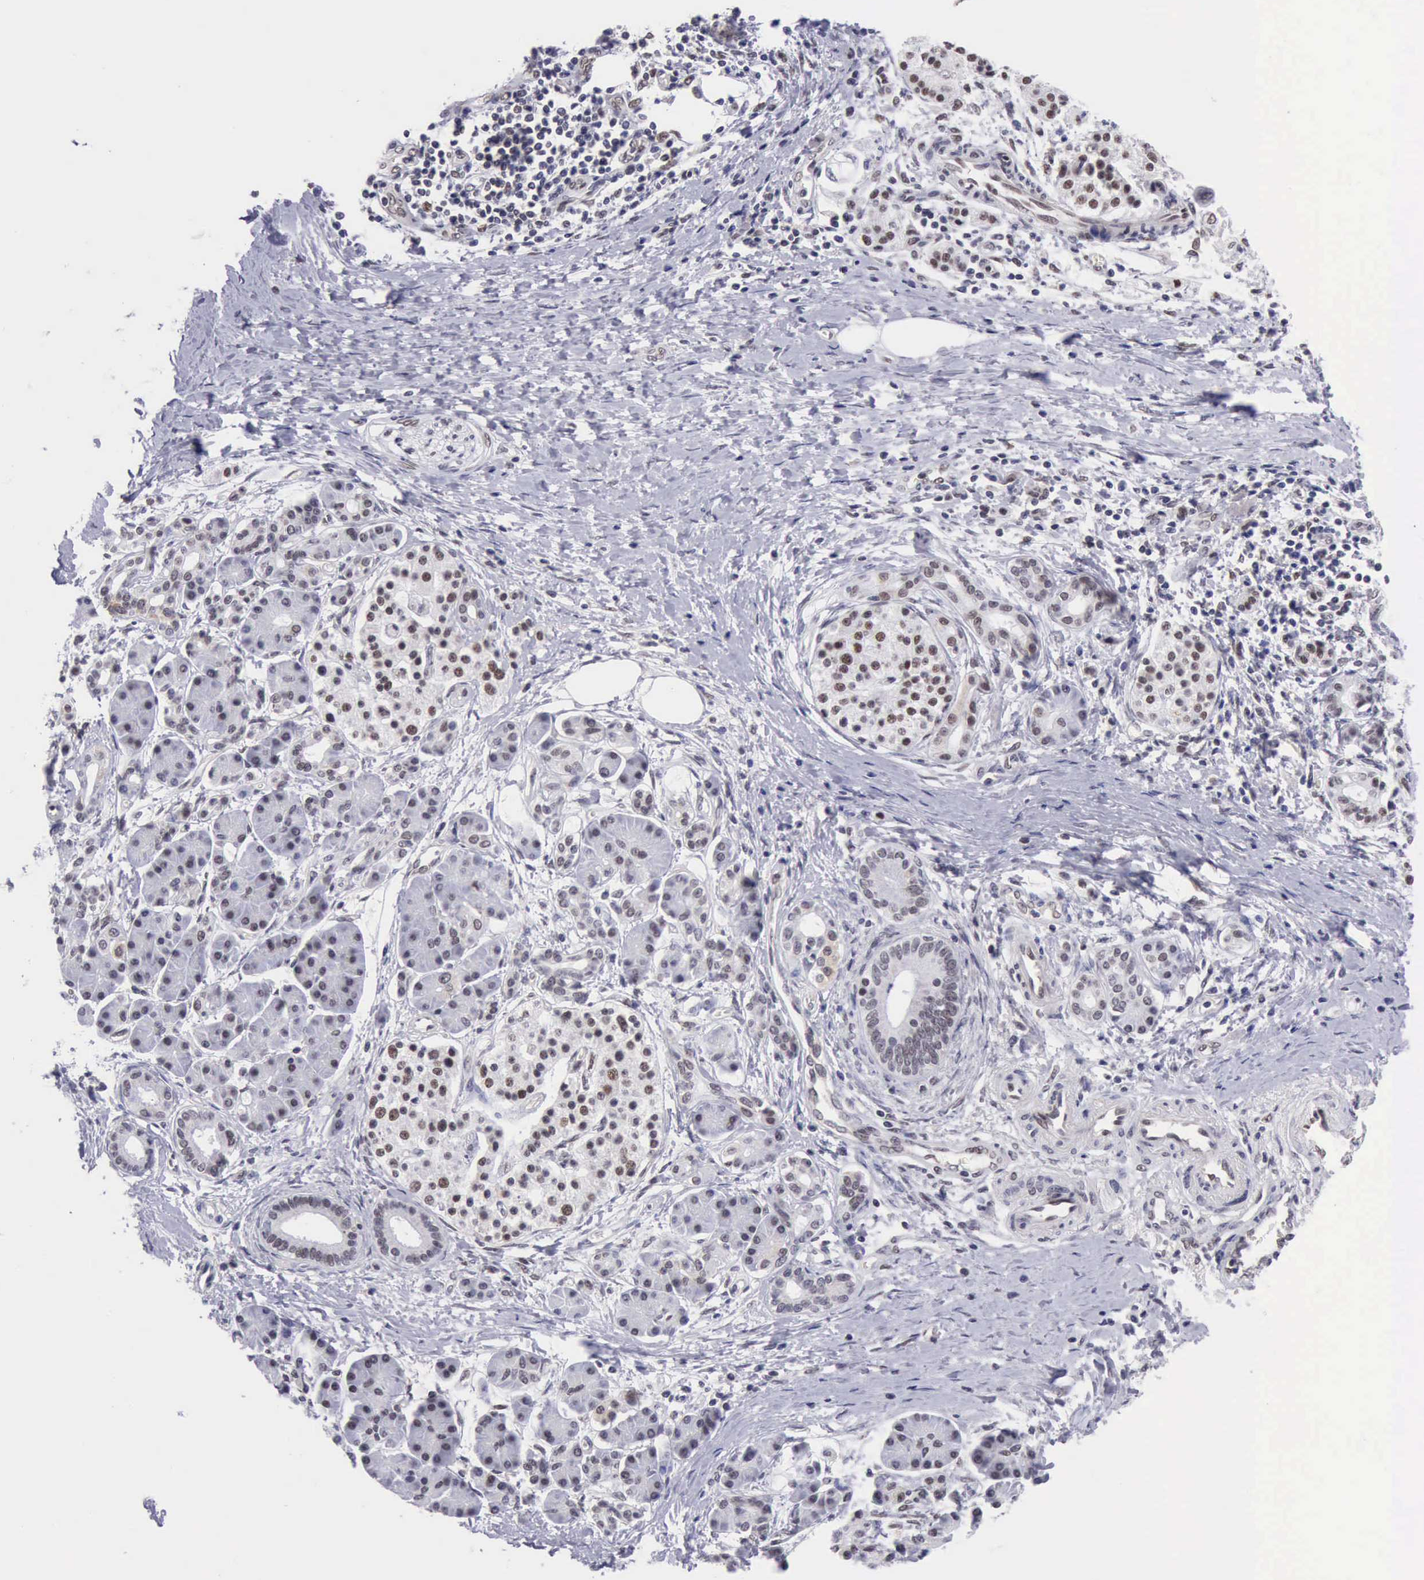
{"staining": {"intensity": "weak", "quantity": "25%-75%", "location": "nuclear"}, "tissue": "pancreatic cancer", "cell_type": "Tumor cells", "image_type": "cancer", "snomed": [{"axis": "morphology", "description": "Adenocarcinoma, NOS"}, {"axis": "topography", "description": "Pancreas"}], "caption": "Pancreatic cancer (adenocarcinoma) tissue demonstrates weak nuclear staining in about 25%-75% of tumor cells, visualized by immunohistochemistry. (Brightfield microscopy of DAB IHC at high magnification).", "gene": "ERCC4", "patient": {"sex": "female", "age": 66}}